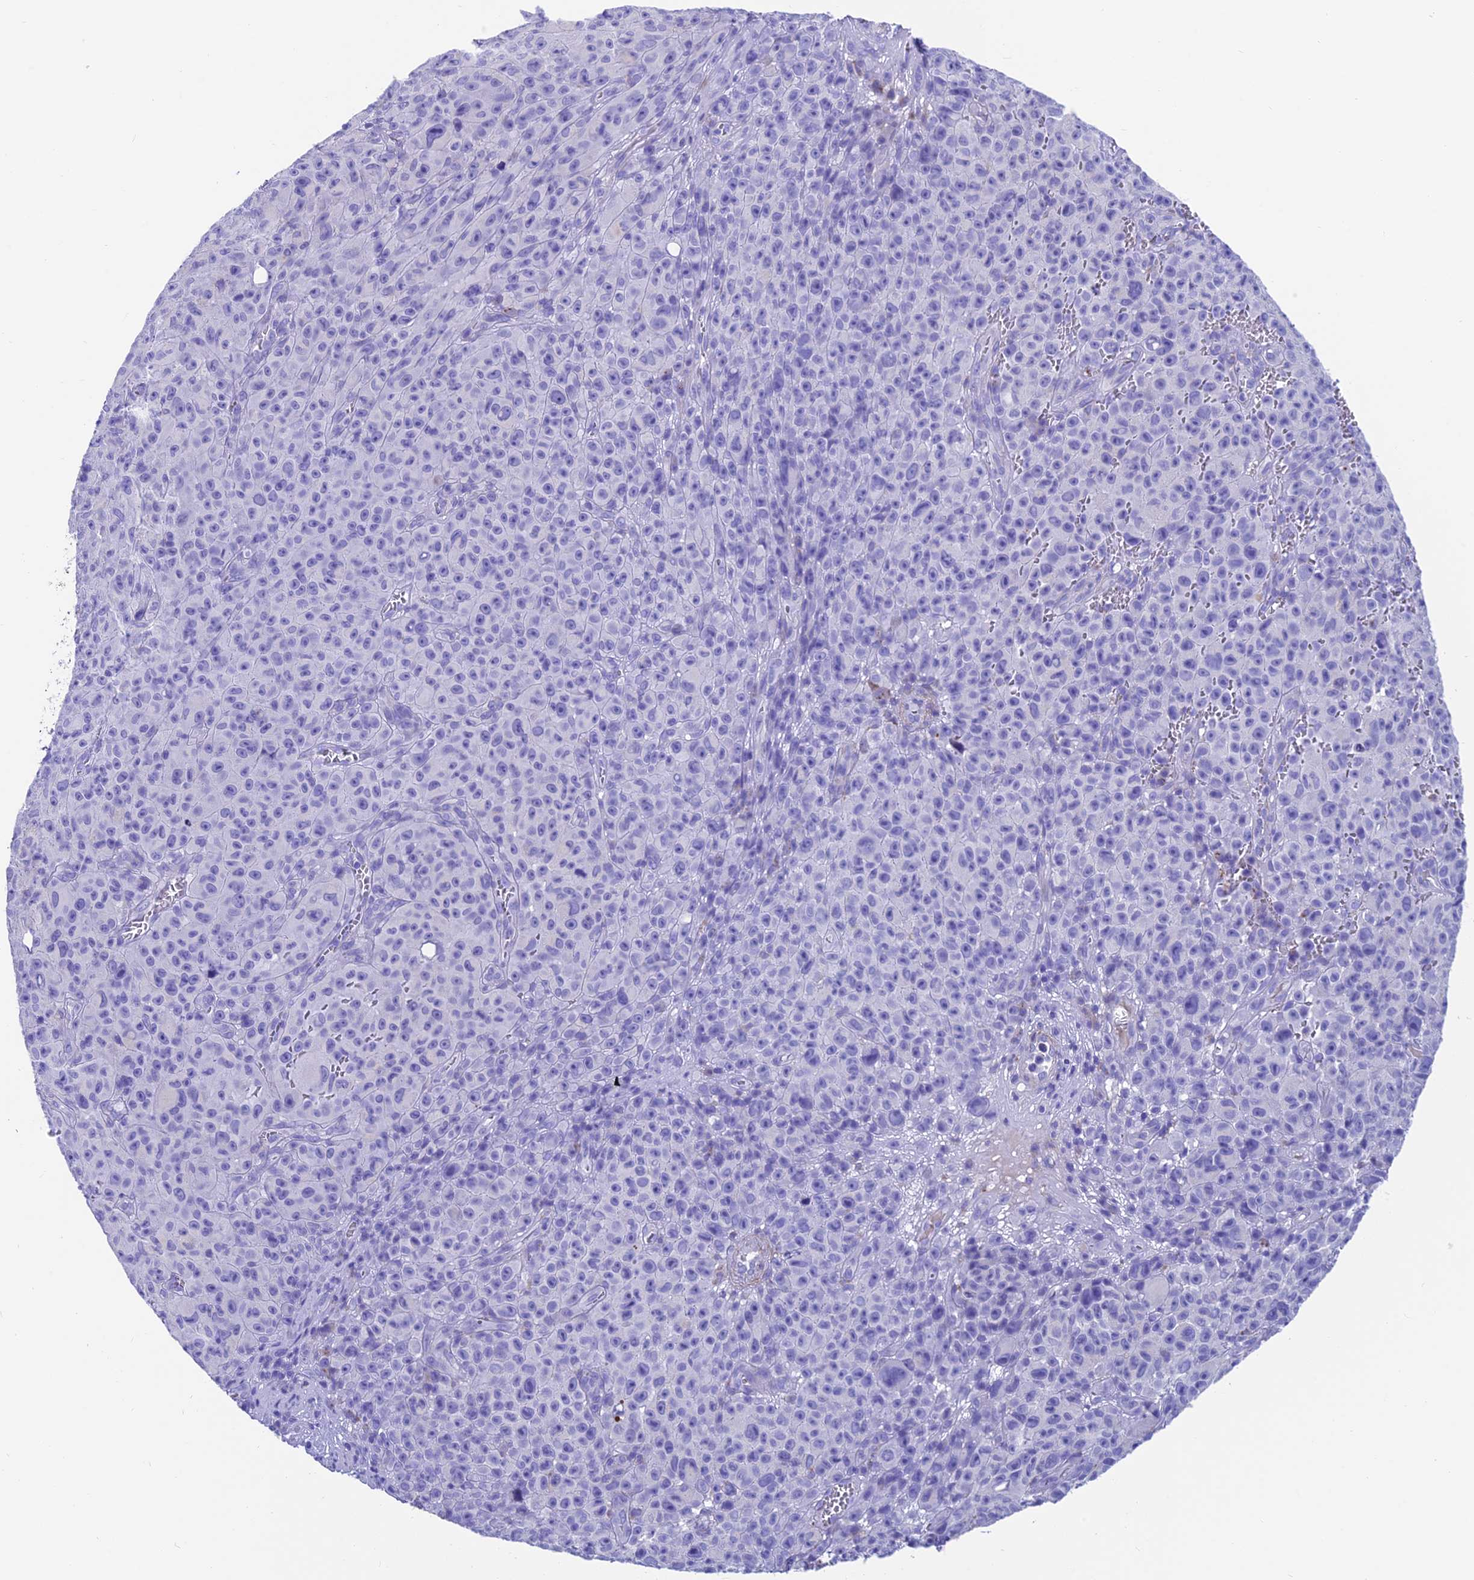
{"staining": {"intensity": "negative", "quantity": "none", "location": "none"}, "tissue": "melanoma", "cell_type": "Tumor cells", "image_type": "cancer", "snomed": [{"axis": "morphology", "description": "Malignant melanoma, NOS"}, {"axis": "topography", "description": "Skin"}], "caption": "Immunohistochemical staining of human melanoma exhibits no significant staining in tumor cells.", "gene": "GNG11", "patient": {"sex": "female", "age": 82}}